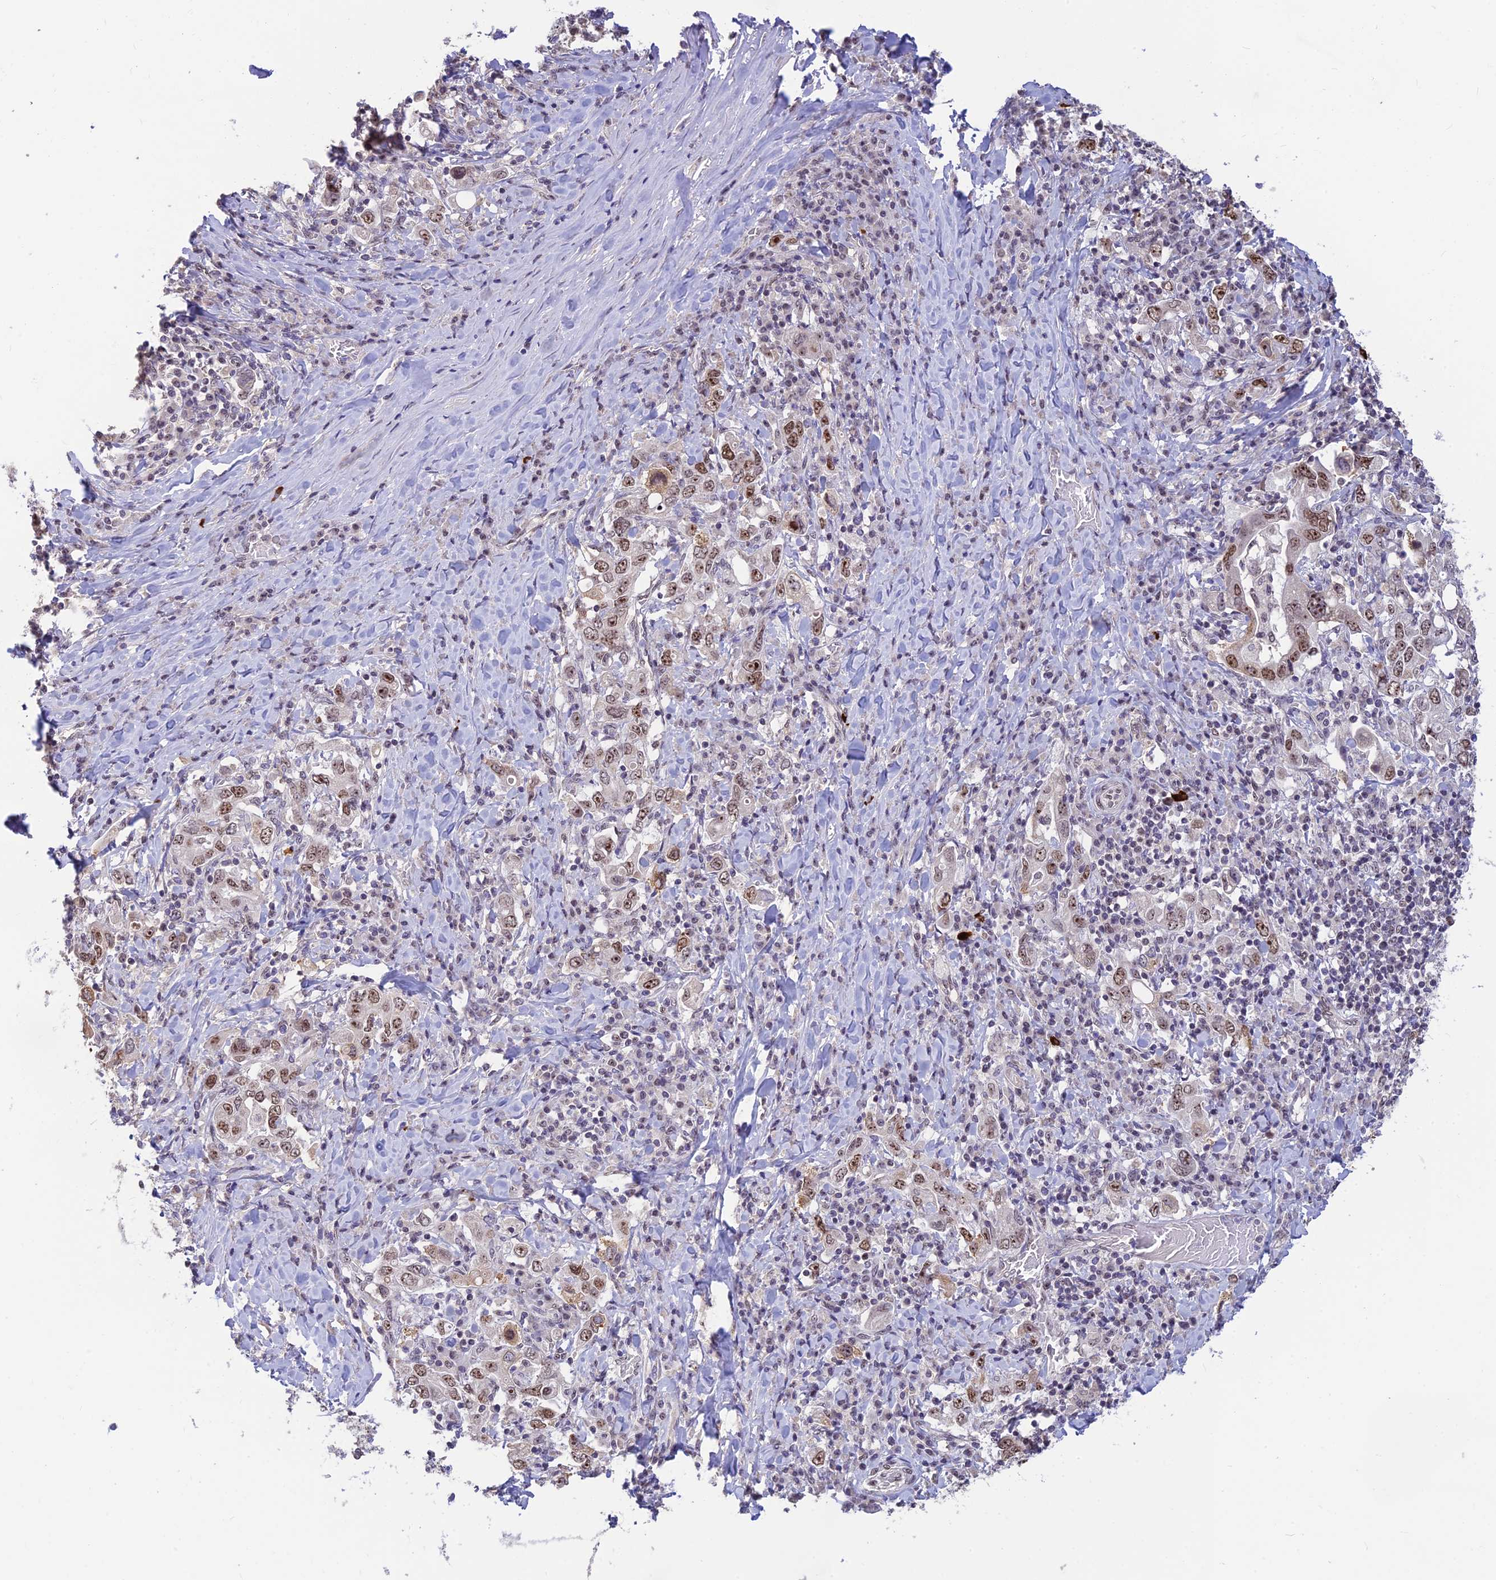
{"staining": {"intensity": "moderate", "quantity": "25%-75%", "location": "nuclear"}, "tissue": "stomach cancer", "cell_type": "Tumor cells", "image_type": "cancer", "snomed": [{"axis": "morphology", "description": "Adenocarcinoma, NOS"}, {"axis": "topography", "description": "Stomach, upper"}], "caption": "Protein staining displays moderate nuclear positivity in approximately 25%-75% of tumor cells in stomach cancer. (Stains: DAB (3,3'-diaminobenzidine) in brown, nuclei in blue, Microscopy: brightfield microscopy at high magnification).", "gene": "POLR1G", "patient": {"sex": "male", "age": 62}}